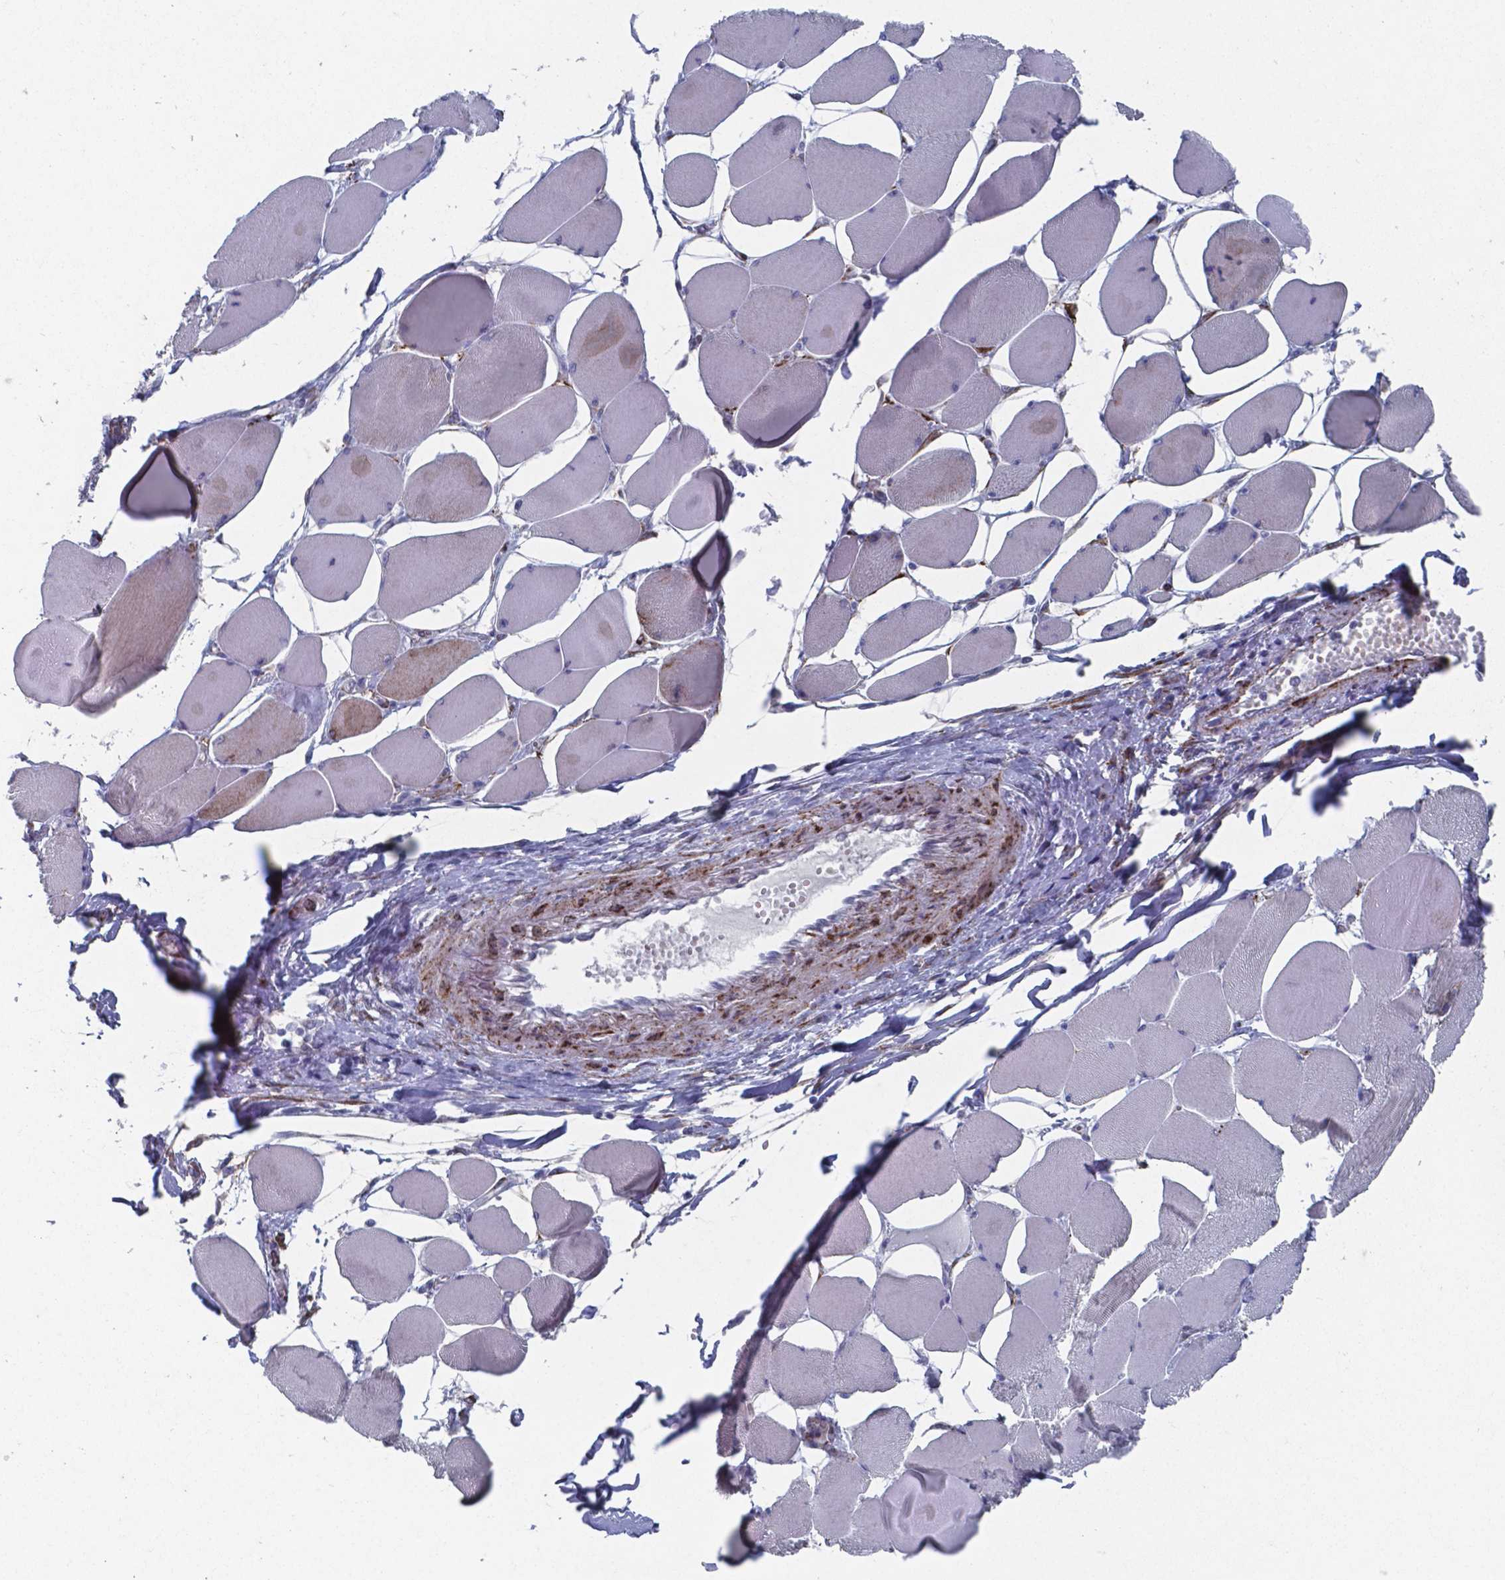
{"staining": {"intensity": "negative", "quantity": "none", "location": "none"}, "tissue": "skeletal muscle", "cell_type": "Myocytes", "image_type": "normal", "snomed": [{"axis": "morphology", "description": "Normal tissue, NOS"}, {"axis": "topography", "description": "Skeletal muscle"}], "caption": "This micrograph is of benign skeletal muscle stained with IHC to label a protein in brown with the nuclei are counter-stained blue. There is no positivity in myocytes.", "gene": "PLA2R1", "patient": {"sex": "female", "age": 75}}